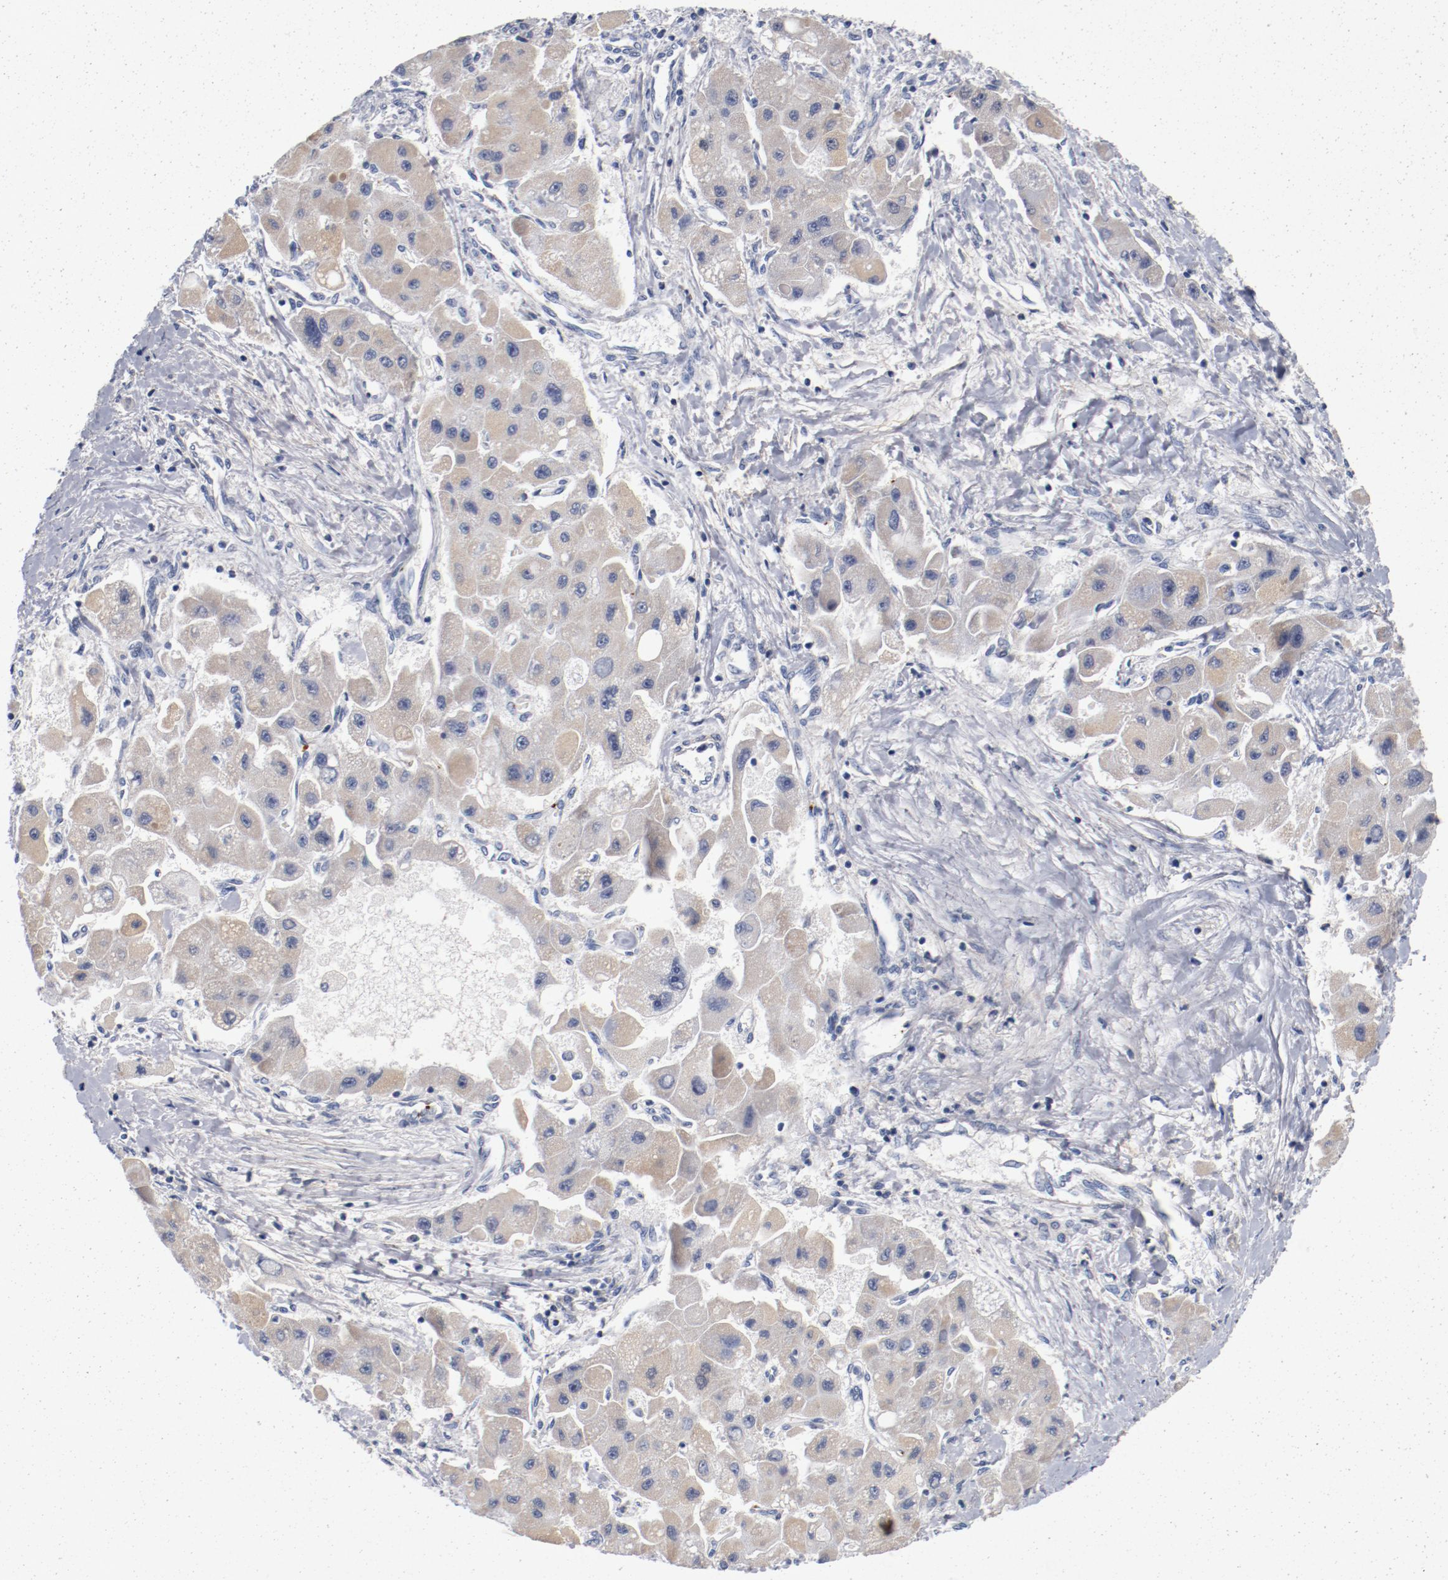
{"staining": {"intensity": "negative", "quantity": "none", "location": "none"}, "tissue": "liver cancer", "cell_type": "Tumor cells", "image_type": "cancer", "snomed": [{"axis": "morphology", "description": "Carcinoma, Hepatocellular, NOS"}, {"axis": "topography", "description": "Liver"}], "caption": "The immunohistochemistry (IHC) micrograph has no significant staining in tumor cells of liver cancer (hepatocellular carcinoma) tissue.", "gene": "PIM1", "patient": {"sex": "male", "age": 24}}